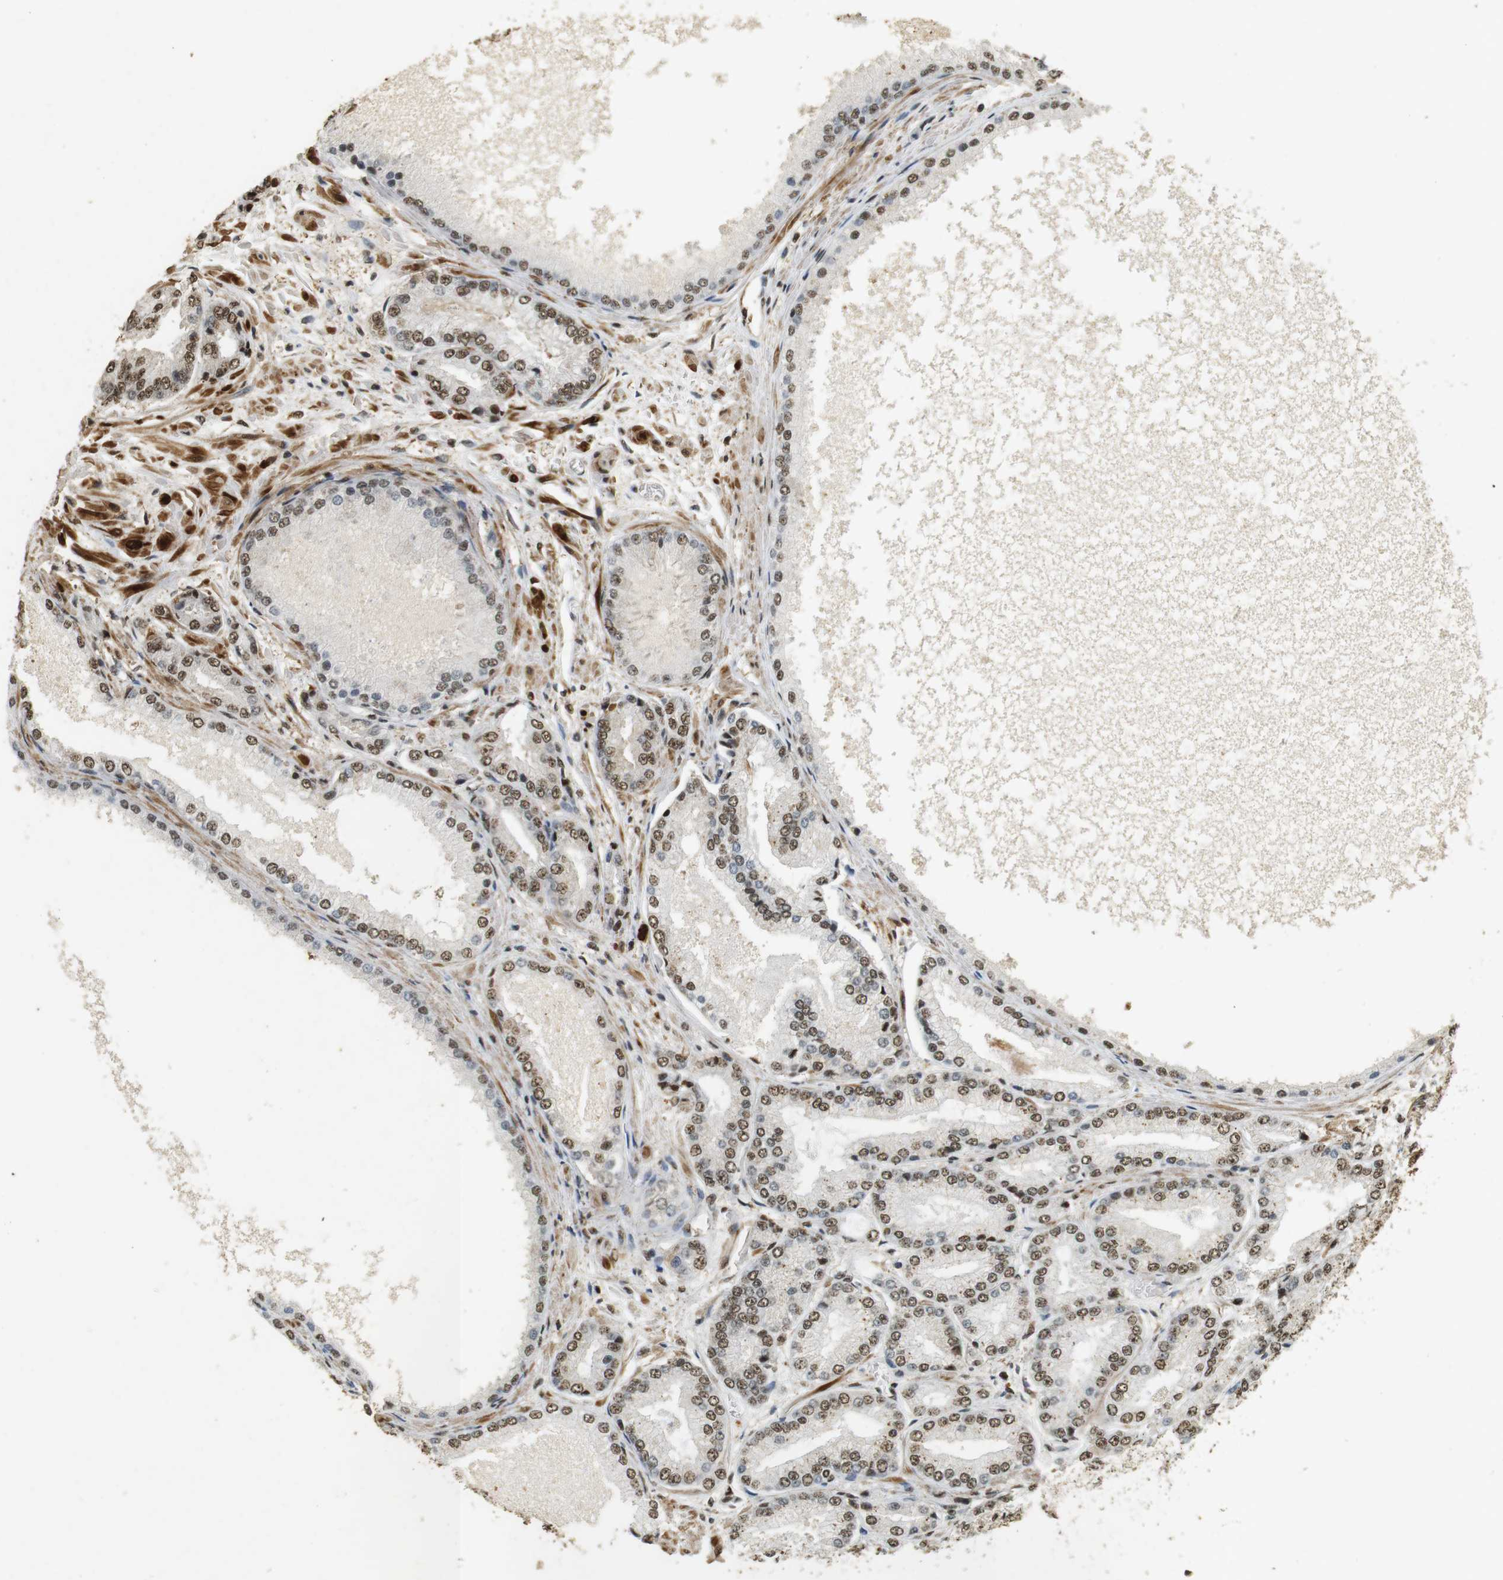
{"staining": {"intensity": "strong", "quantity": ">75%", "location": "cytoplasmic/membranous,nuclear"}, "tissue": "prostate cancer", "cell_type": "Tumor cells", "image_type": "cancer", "snomed": [{"axis": "morphology", "description": "Adenocarcinoma, High grade"}, {"axis": "topography", "description": "Prostate"}], "caption": "A high-resolution micrograph shows immunohistochemistry staining of adenocarcinoma (high-grade) (prostate), which displays strong cytoplasmic/membranous and nuclear expression in approximately >75% of tumor cells.", "gene": "GATA4", "patient": {"sex": "male", "age": 59}}